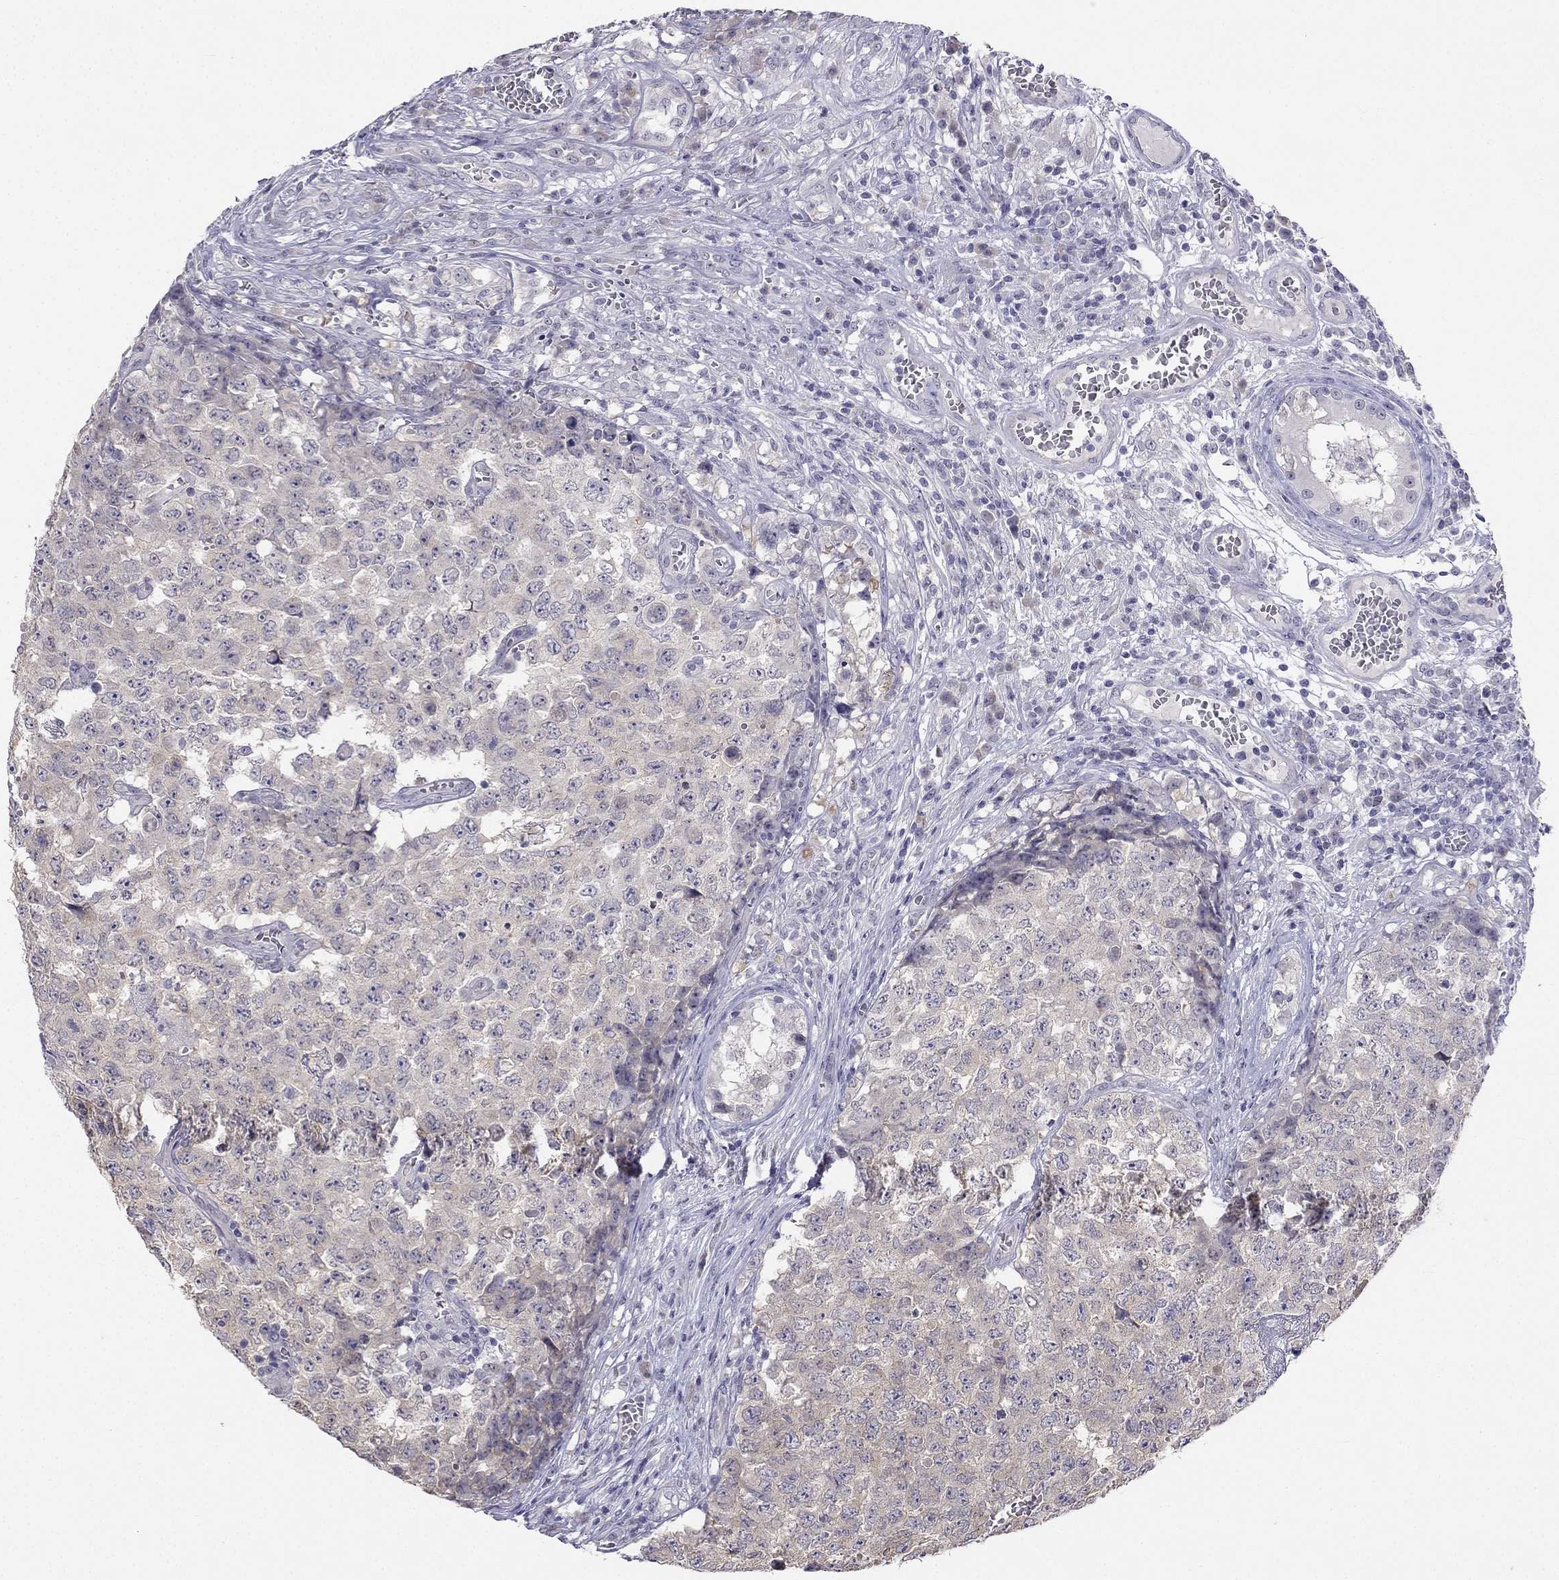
{"staining": {"intensity": "negative", "quantity": "none", "location": "none"}, "tissue": "testis cancer", "cell_type": "Tumor cells", "image_type": "cancer", "snomed": [{"axis": "morphology", "description": "Carcinoma, Embryonal, NOS"}, {"axis": "topography", "description": "Testis"}], "caption": "High magnification brightfield microscopy of testis cancer (embryonal carcinoma) stained with DAB (3,3'-diaminobenzidine) (brown) and counterstained with hematoxylin (blue): tumor cells show no significant expression.", "gene": "C16orf89", "patient": {"sex": "male", "age": 23}}